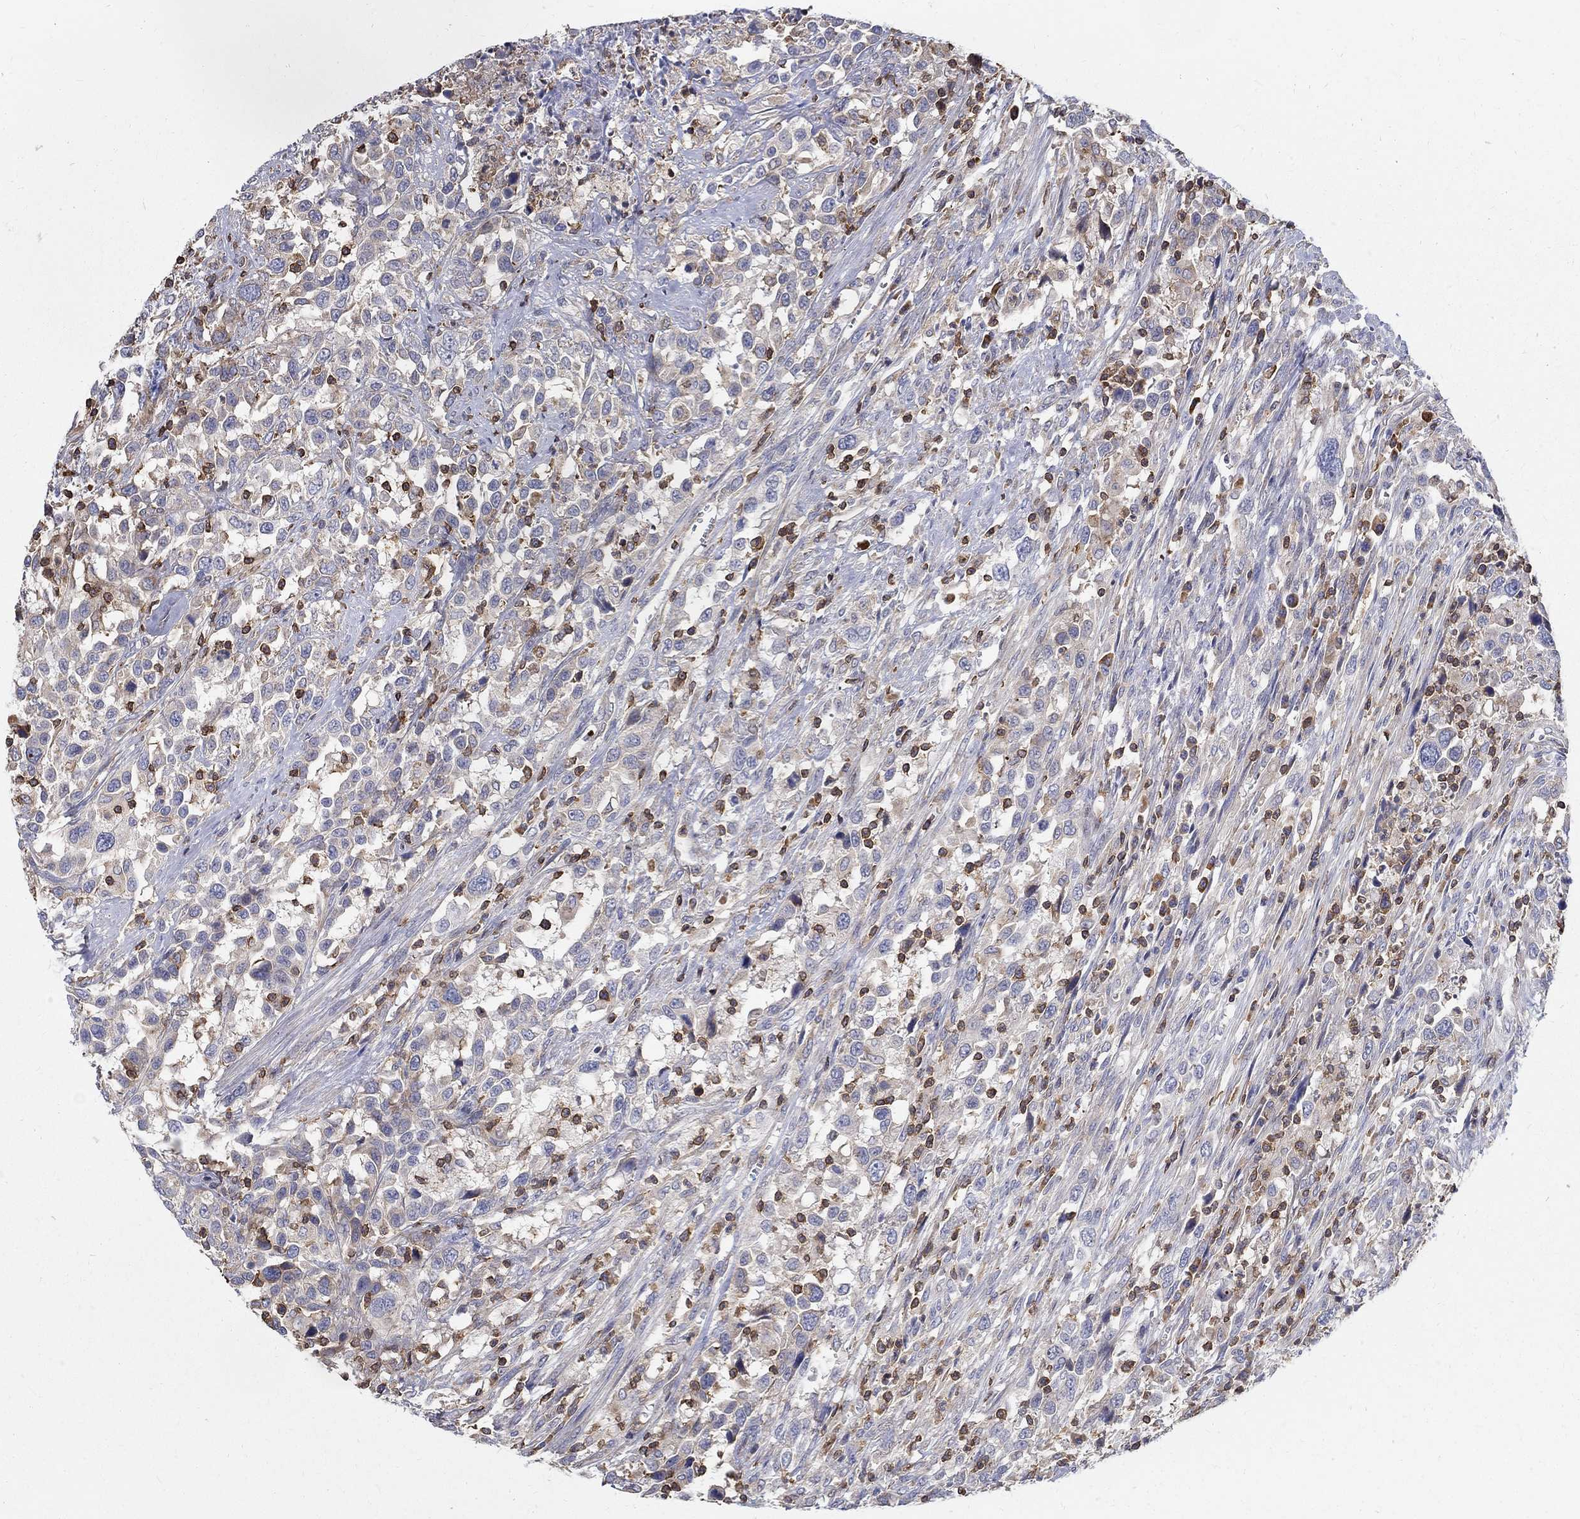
{"staining": {"intensity": "weak", "quantity": "25%-75%", "location": "cytoplasmic/membranous"}, "tissue": "urothelial cancer", "cell_type": "Tumor cells", "image_type": "cancer", "snomed": [{"axis": "morphology", "description": "Urothelial carcinoma, NOS"}, {"axis": "morphology", "description": "Urothelial carcinoma, High grade"}, {"axis": "topography", "description": "Urinary bladder"}], "caption": "Immunohistochemistry (IHC) (DAB) staining of human transitional cell carcinoma reveals weak cytoplasmic/membranous protein positivity in approximately 25%-75% of tumor cells.", "gene": "AGAP2", "patient": {"sex": "female", "age": 64}}